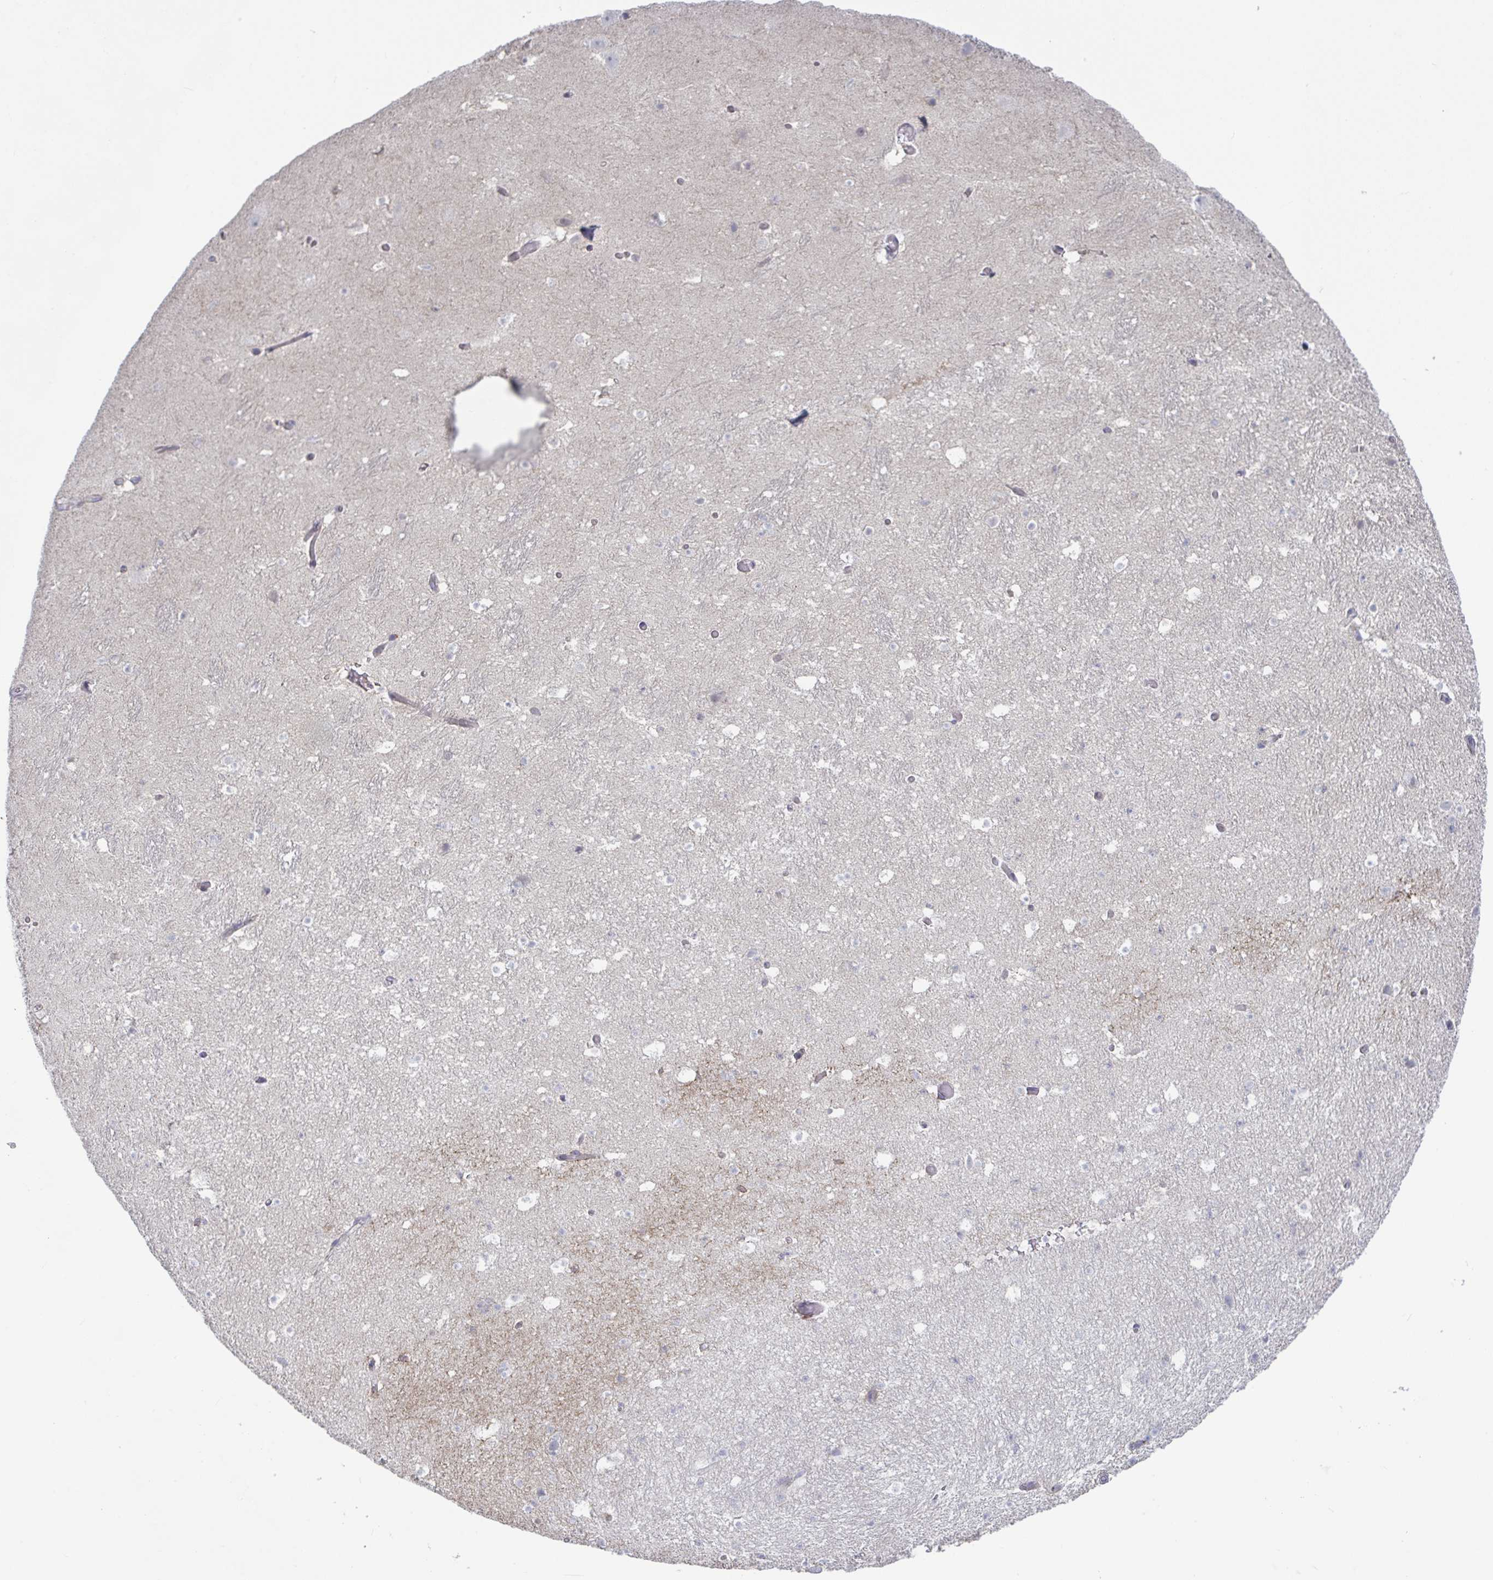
{"staining": {"intensity": "negative", "quantity": "none", "location": "none"}, "tissue": "hippocampus", "cell_type": "Glial cells", "image_type": "normal", "snomed": [{"axis": "morphology", "description": "Normal tissue, NOS"}, {"axis": "topography", "description": "Hippocampus"}], "caption": "This is a image of immunohistochemistry (IHC) staining of normal hippocampus, which shows no expression in glial cells. The staining was performed using DAB (3,3'-diaminobenzidine) to visualize the protein expression in brown, while the nuclei were stained in blue with hematoxylin (Magnification: 20x).", "gene": "STK26", "patient": {"sex": "male", "age": 26}}